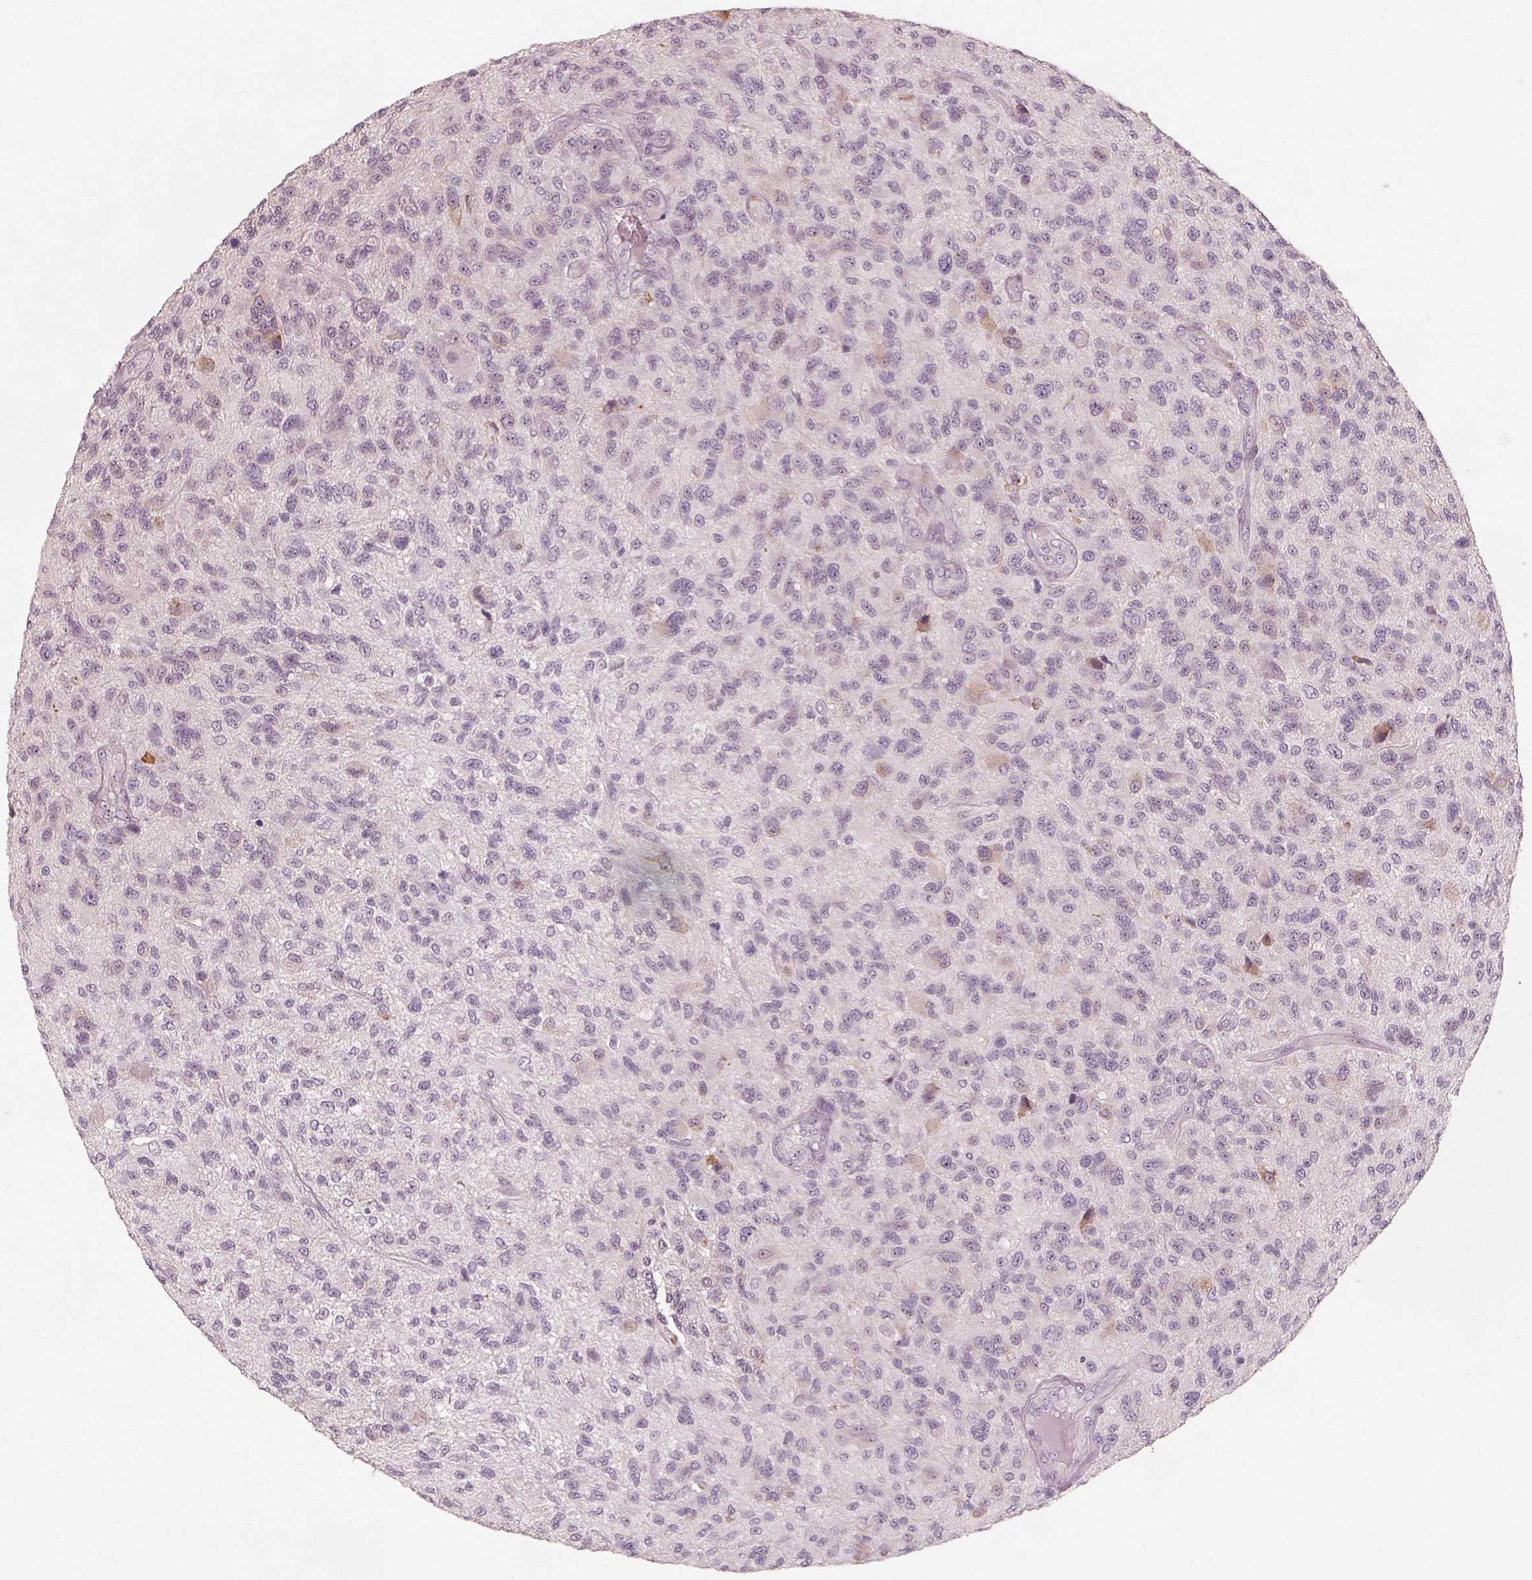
{"staining": {"intensity": "negative", "quantity": "none", "location": "none"}, "tissue": "glioma", "cell_type": "Tumor cells", "image_type": "cancer", "snomed": [{"axis": "morphology", "description": "Glioma, malignant, High grade"}, {"axis": "topography", "description": "Brain"}], "caption": "Tumor cells show no significant positivity in glioma.", "gene": "CDS1", "patient": {"sex": "male", "age": 47}}